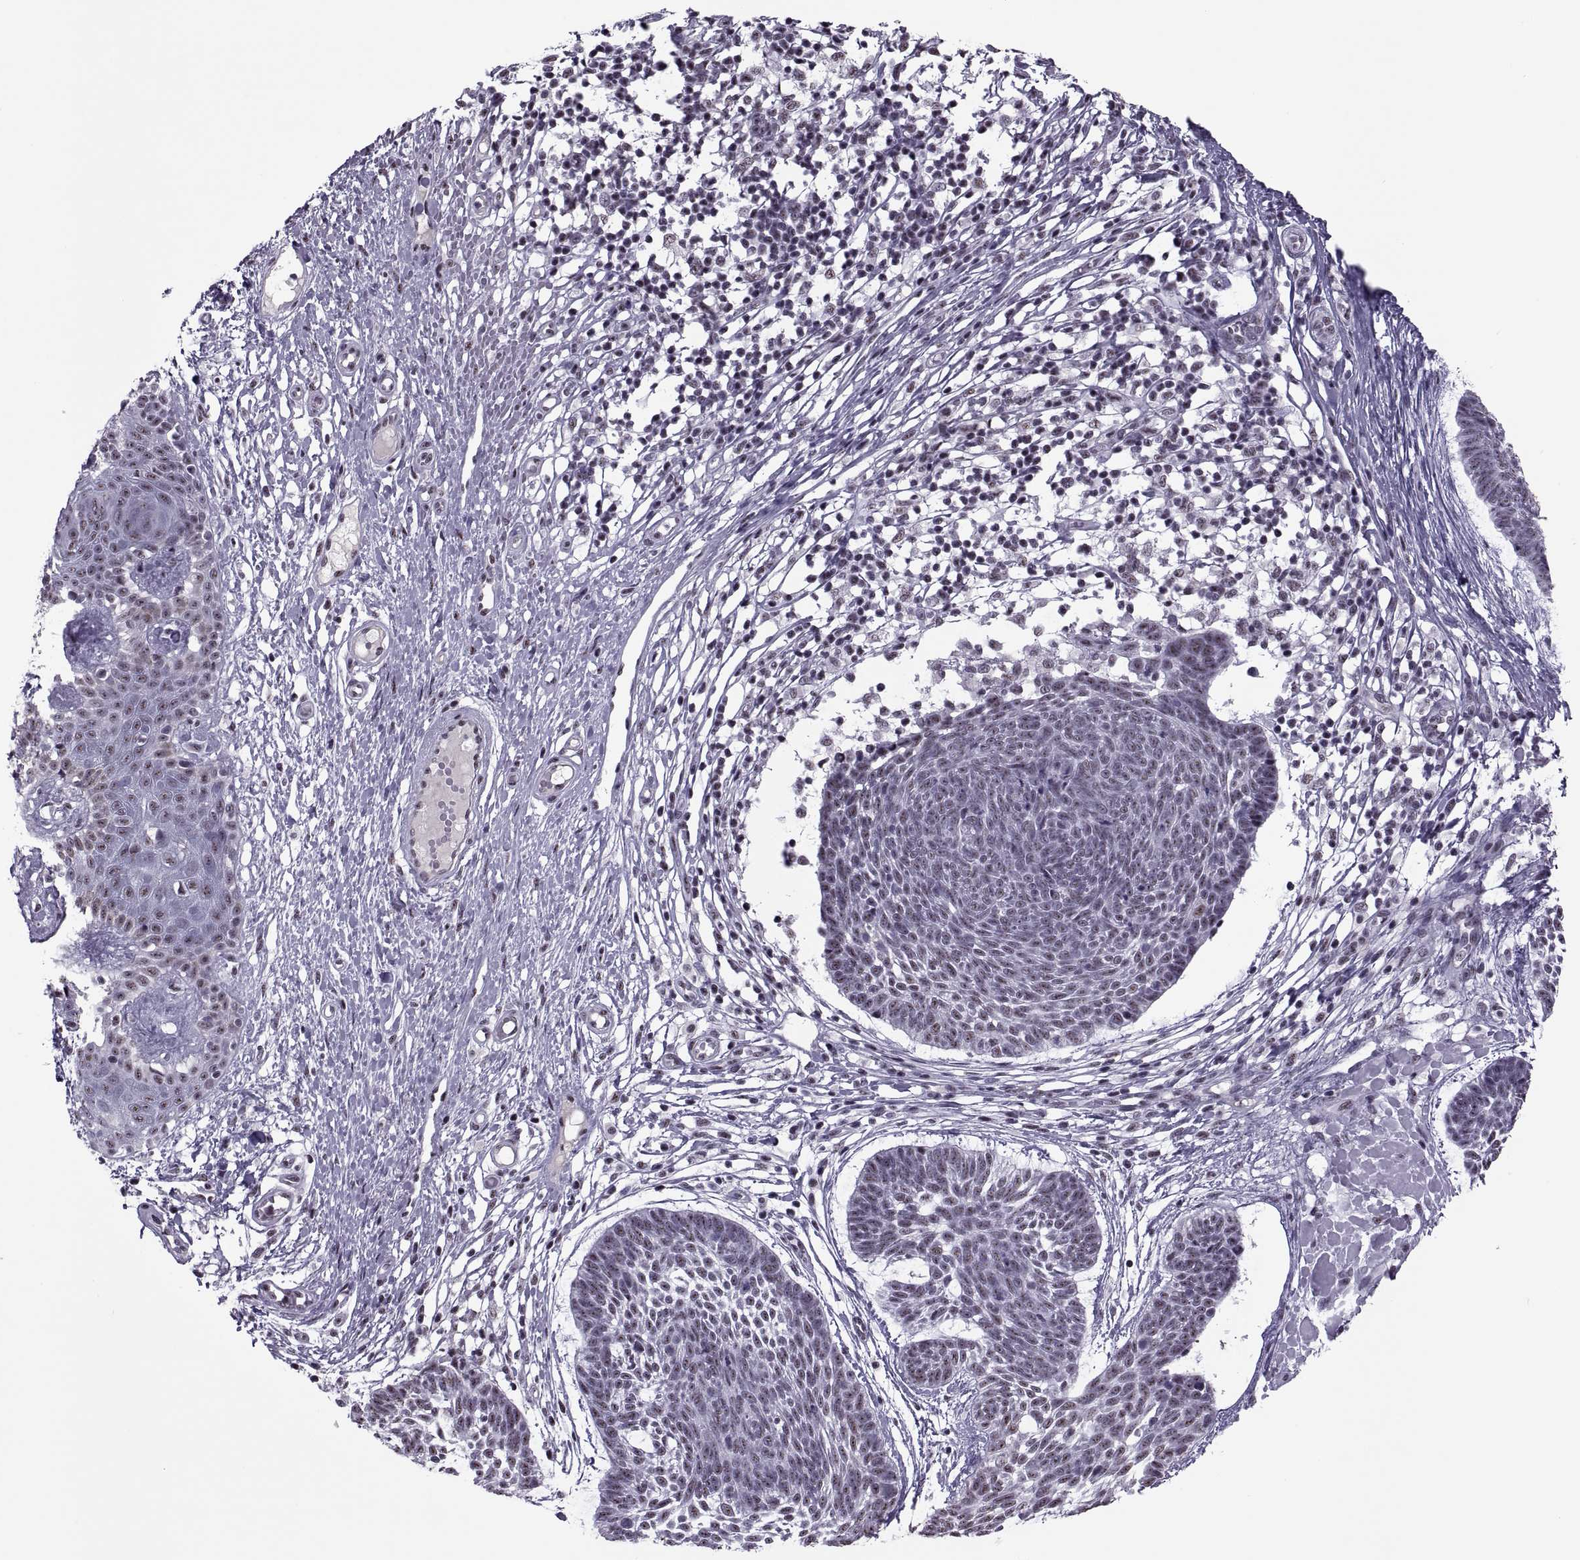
{"staining": {"intensity": "weak", "quantity": "25%-75%", "location": "nuclear"}, "tissue": "skin cancer", "cell_type": "Tumor cells", "image_type": "cancer", "snomed": [{"axis": "morphology", "description": "Basal cell carcinoma"}, {"axis": "topography", "description": "Skin"}], "caption": "Protein expression analysis of human basal cell carcinoma (skin) reveals weak nuclear expression in approximately 25%-75% of tumor cells.", "gene": "MAGEA4", "patient": {"sex": "male", "age": 85}}